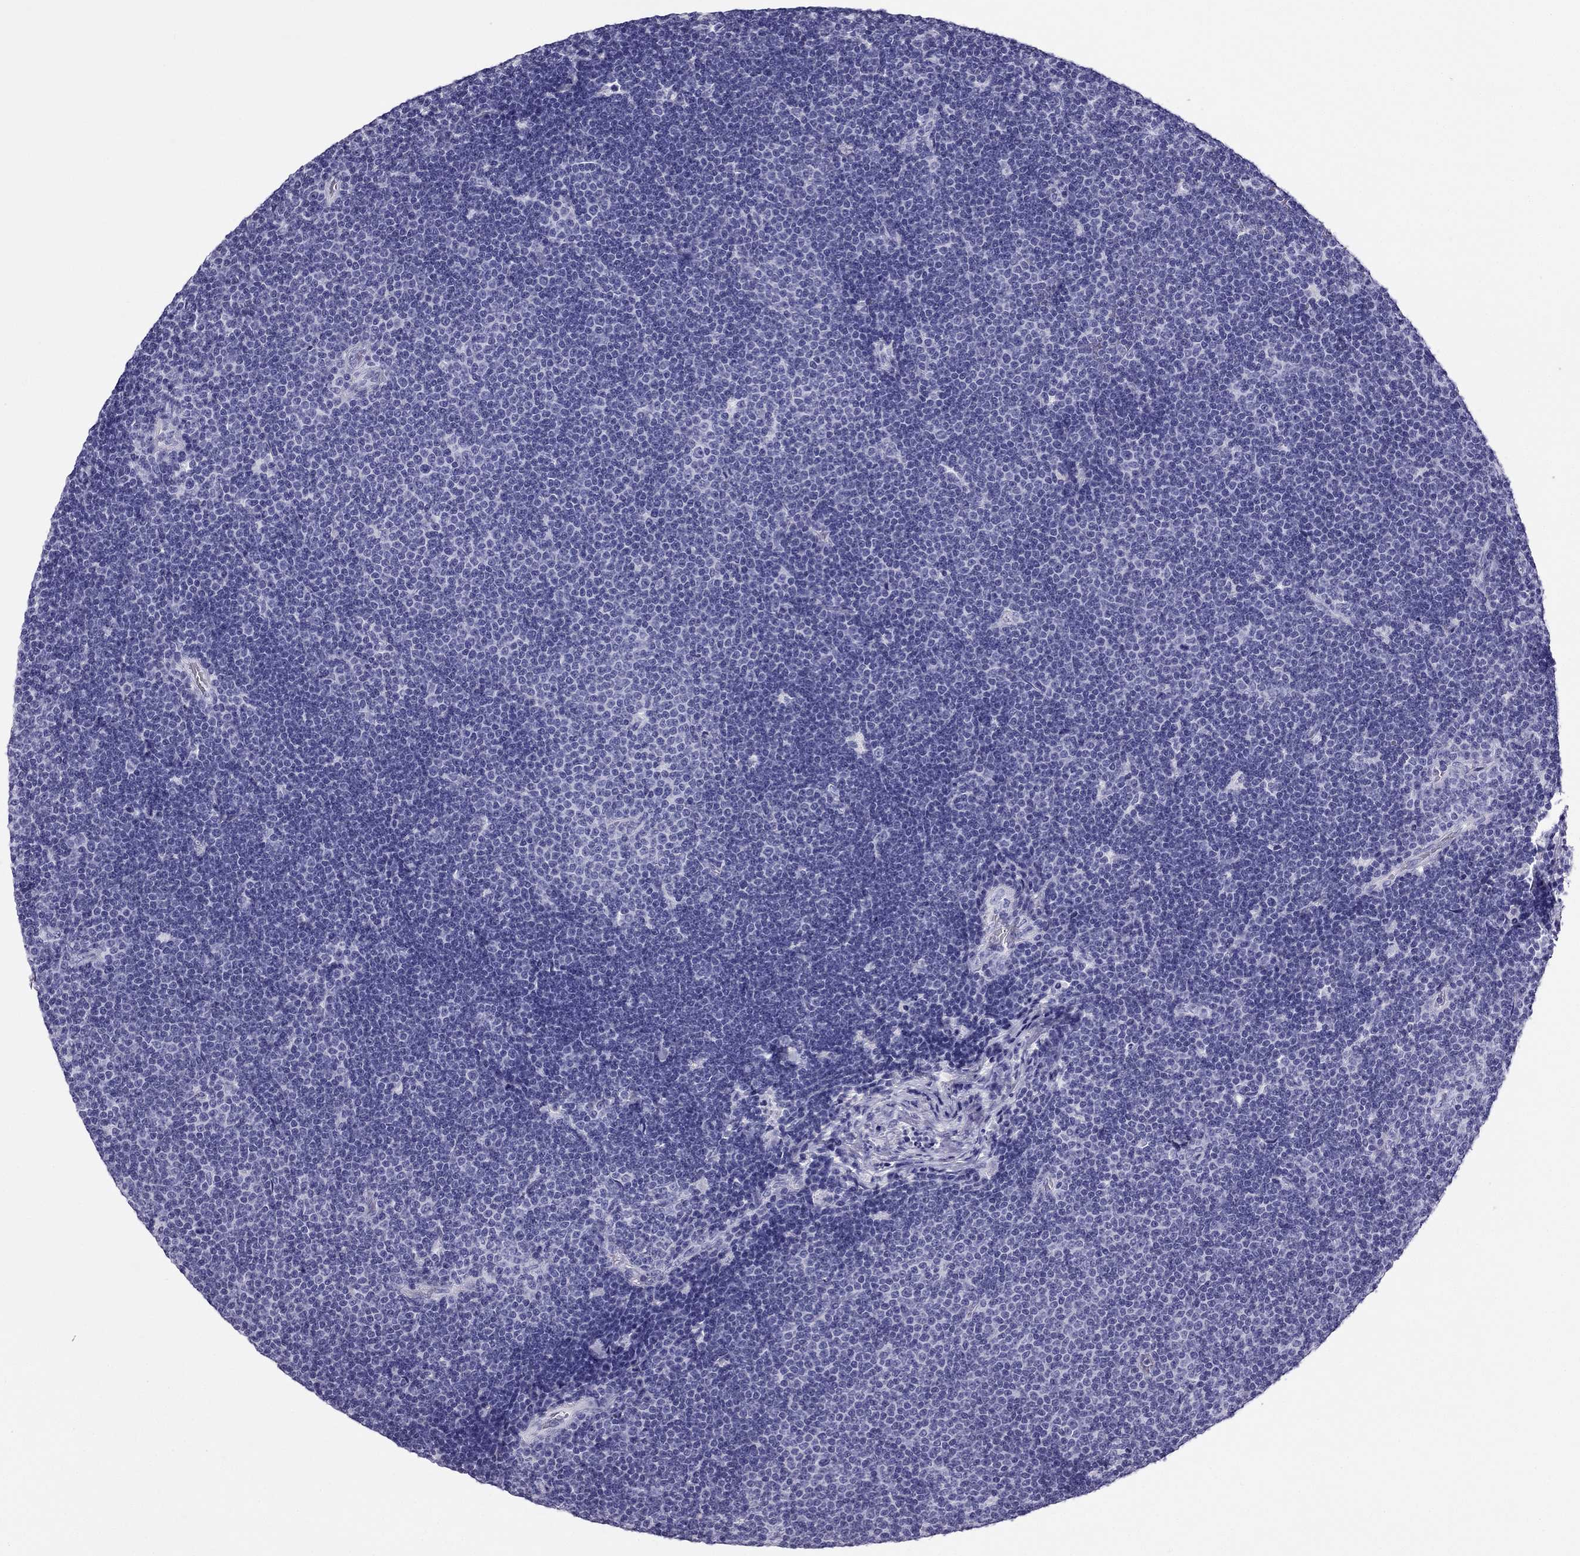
{"staining": {"intensity": "negative", "quantity": "none", "location": "none"}, "tissue": "lymphoma", "cell_type": "Tumor cells", "image_type": "cancer", "snomed": [{"axis": "morphology", "description": "Malignant lymphoma, non-Hodgkin's type, Low grade"}, {"axis": "topography", "description": "Brain"}], "caption": "Immunohistochemical staining of human lymphoma demonstrates no significant positivity in tumor cells. (DAB (3,3'-diaminobenzidine) immunohistochemistry (IHC) visualized using brightfield microscopy, high magnification).", "gene": "PDE6A", "patient": {"sex": "female", "age": 66}}